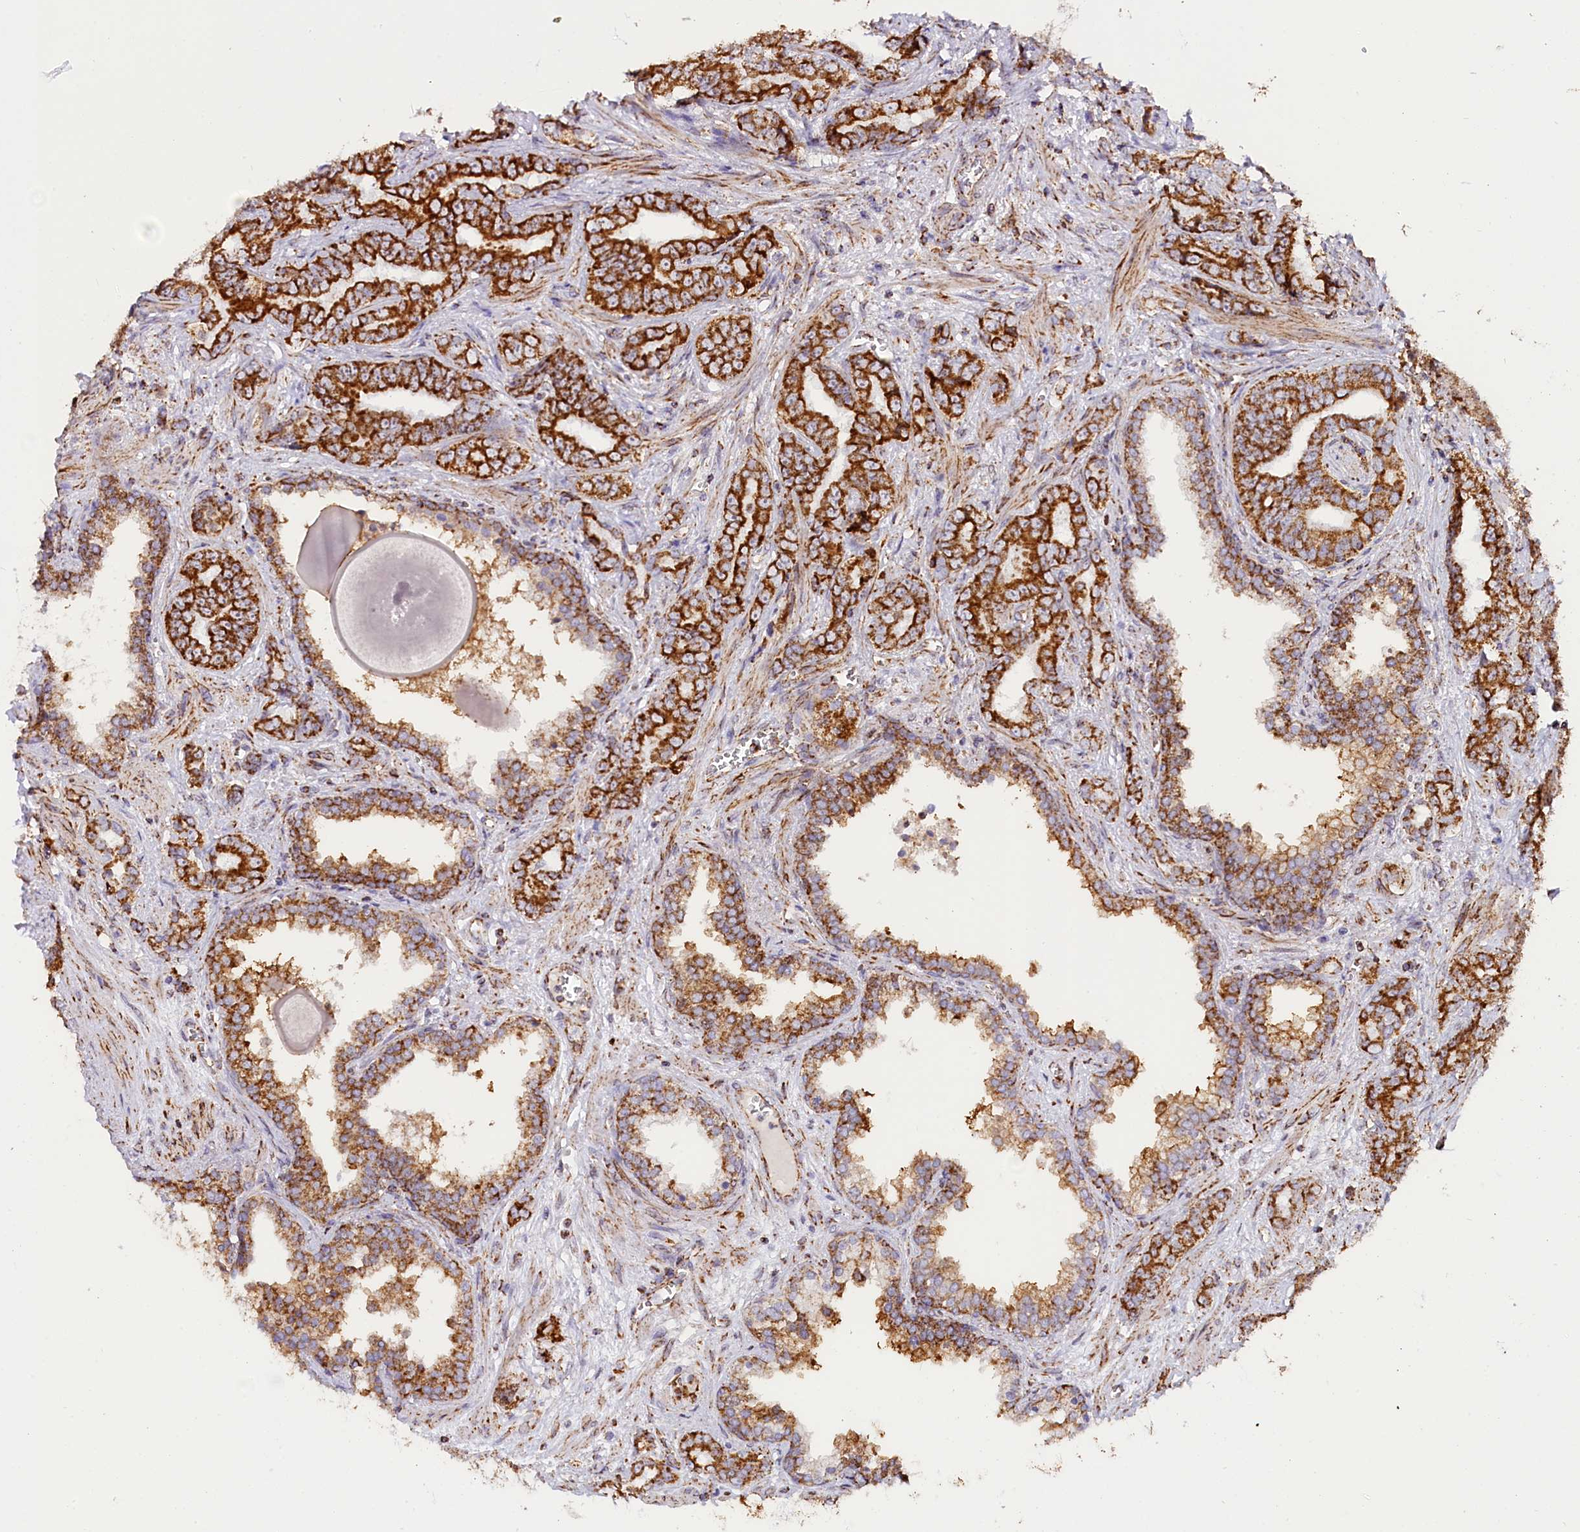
{"staining": {"intensity": "strong", "quantity": ">75%", "location": "cytoplasmic/membranous"}, "tissue": "prostate cancer", "cell_type": "Tumor cells", "image_type": "cancer", "snomed": [{"axis": "morphology", "description": "Adenocarcinoma, High grade"}, {"axis": "topography", "description": "Prostate"}], "caption": "This is a histology image of immunohistochemistry (IHC) staining of prostate cancer (high-grade adenocarcinoma), which shows strong expression in the cytoplasmic/membranous of tumor cells.", "gene": "NDUFA8", "patient": {"sex": "male", "age": 67}}